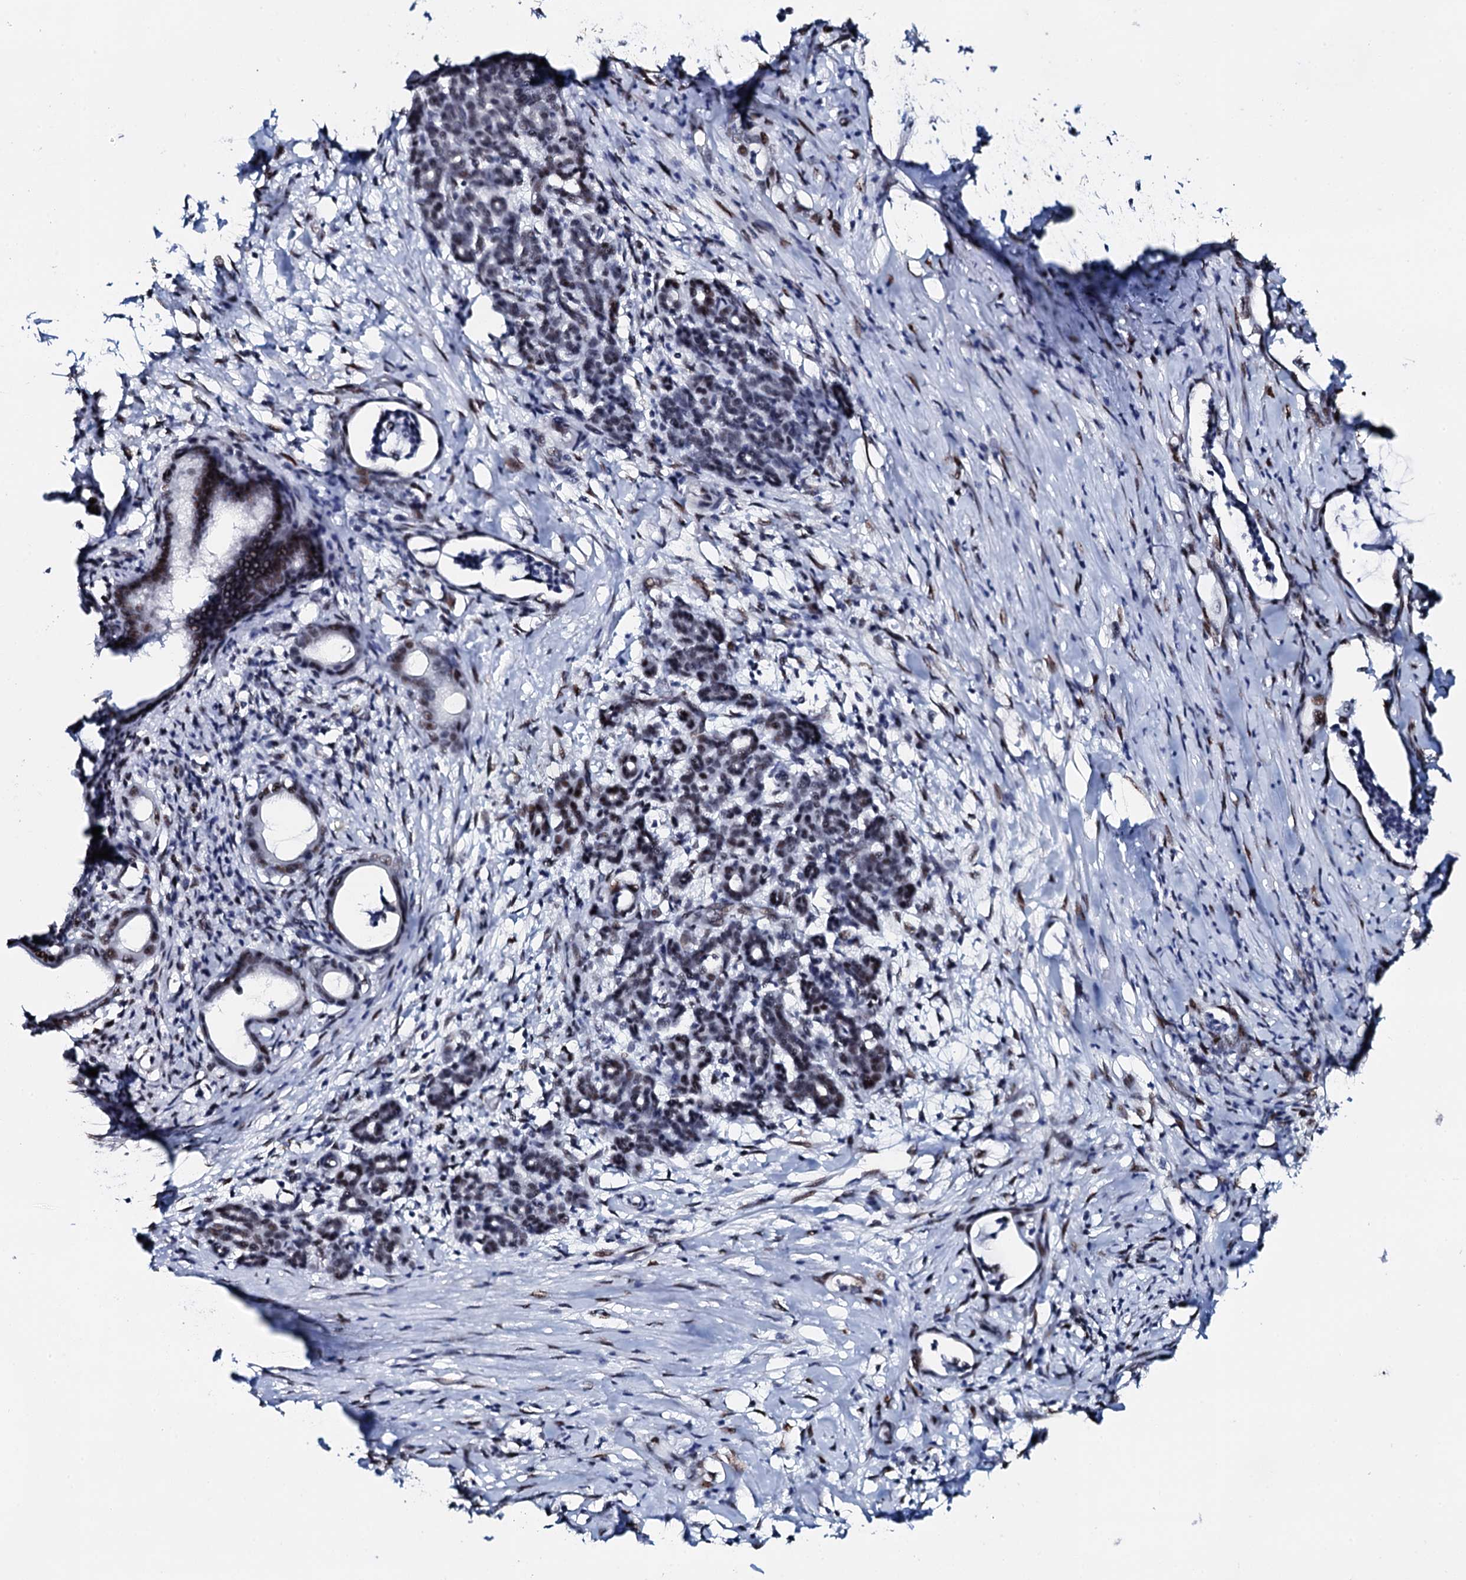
{"staining": {"intensity": "moderate", "quantity": "<25%", "location": "nuclear"}, "tissue": "pancreatic cancer", "cell_type": "Tumor cells", "image_type": "cancer", "snomed": [{"axis": "morphology", "description": "Adenocarcinoma, NOS"}, {"axis": "topography", "description": "Pancreas"}], "caption": "Protein staining by immunohistochemistry shows moderate nuclear staining in approximately <25% of tumor cells in adenocarcinoma (pancreatic).", "gene": "NKAPD1", "patient": {"sex": "female", "age": 55}}